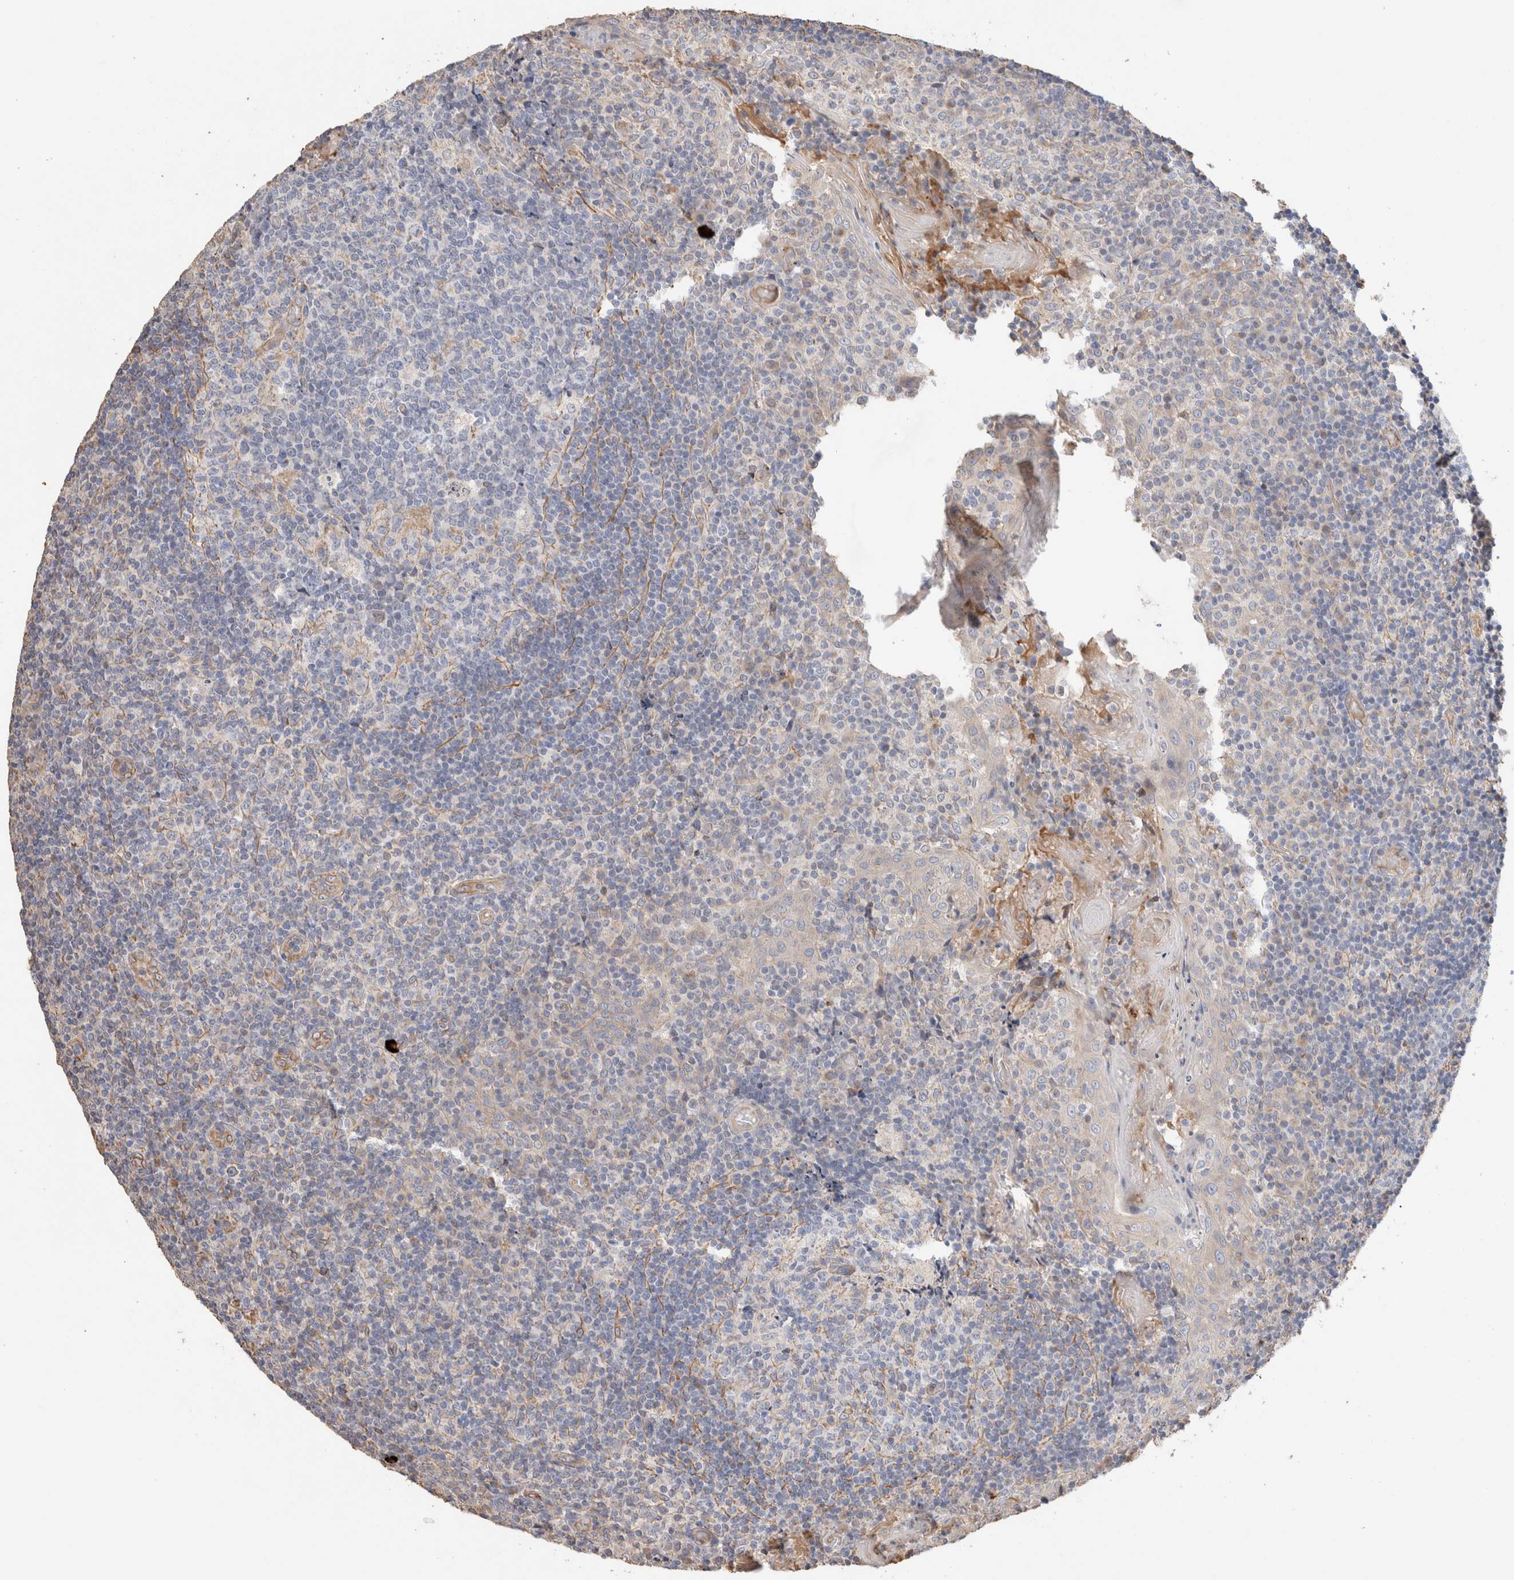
{"staining": {"intensity": "negative", "quantity": "none", "location": "none"}, "tissue": "tonsil", "cell_type": "Germinal center cells", "image_type": "normal", "snomed": [{"axis": "morphology", "description": "Normal tissue, NOS"}, {"axis": "topography", "description": "Tonsil"}], "caption": "A micrograph of tonsil stained for a protein exhibits no brown staining in germinal center cells. (Stains: DAB (3,3'-diaminobenzidine) immunohistochemistry with hematoxylin counter stain, Microscopy: brightfield microscopy at high magnification).", "gene": "PROS1", "patient": {"sex": "female", "age": 19}}